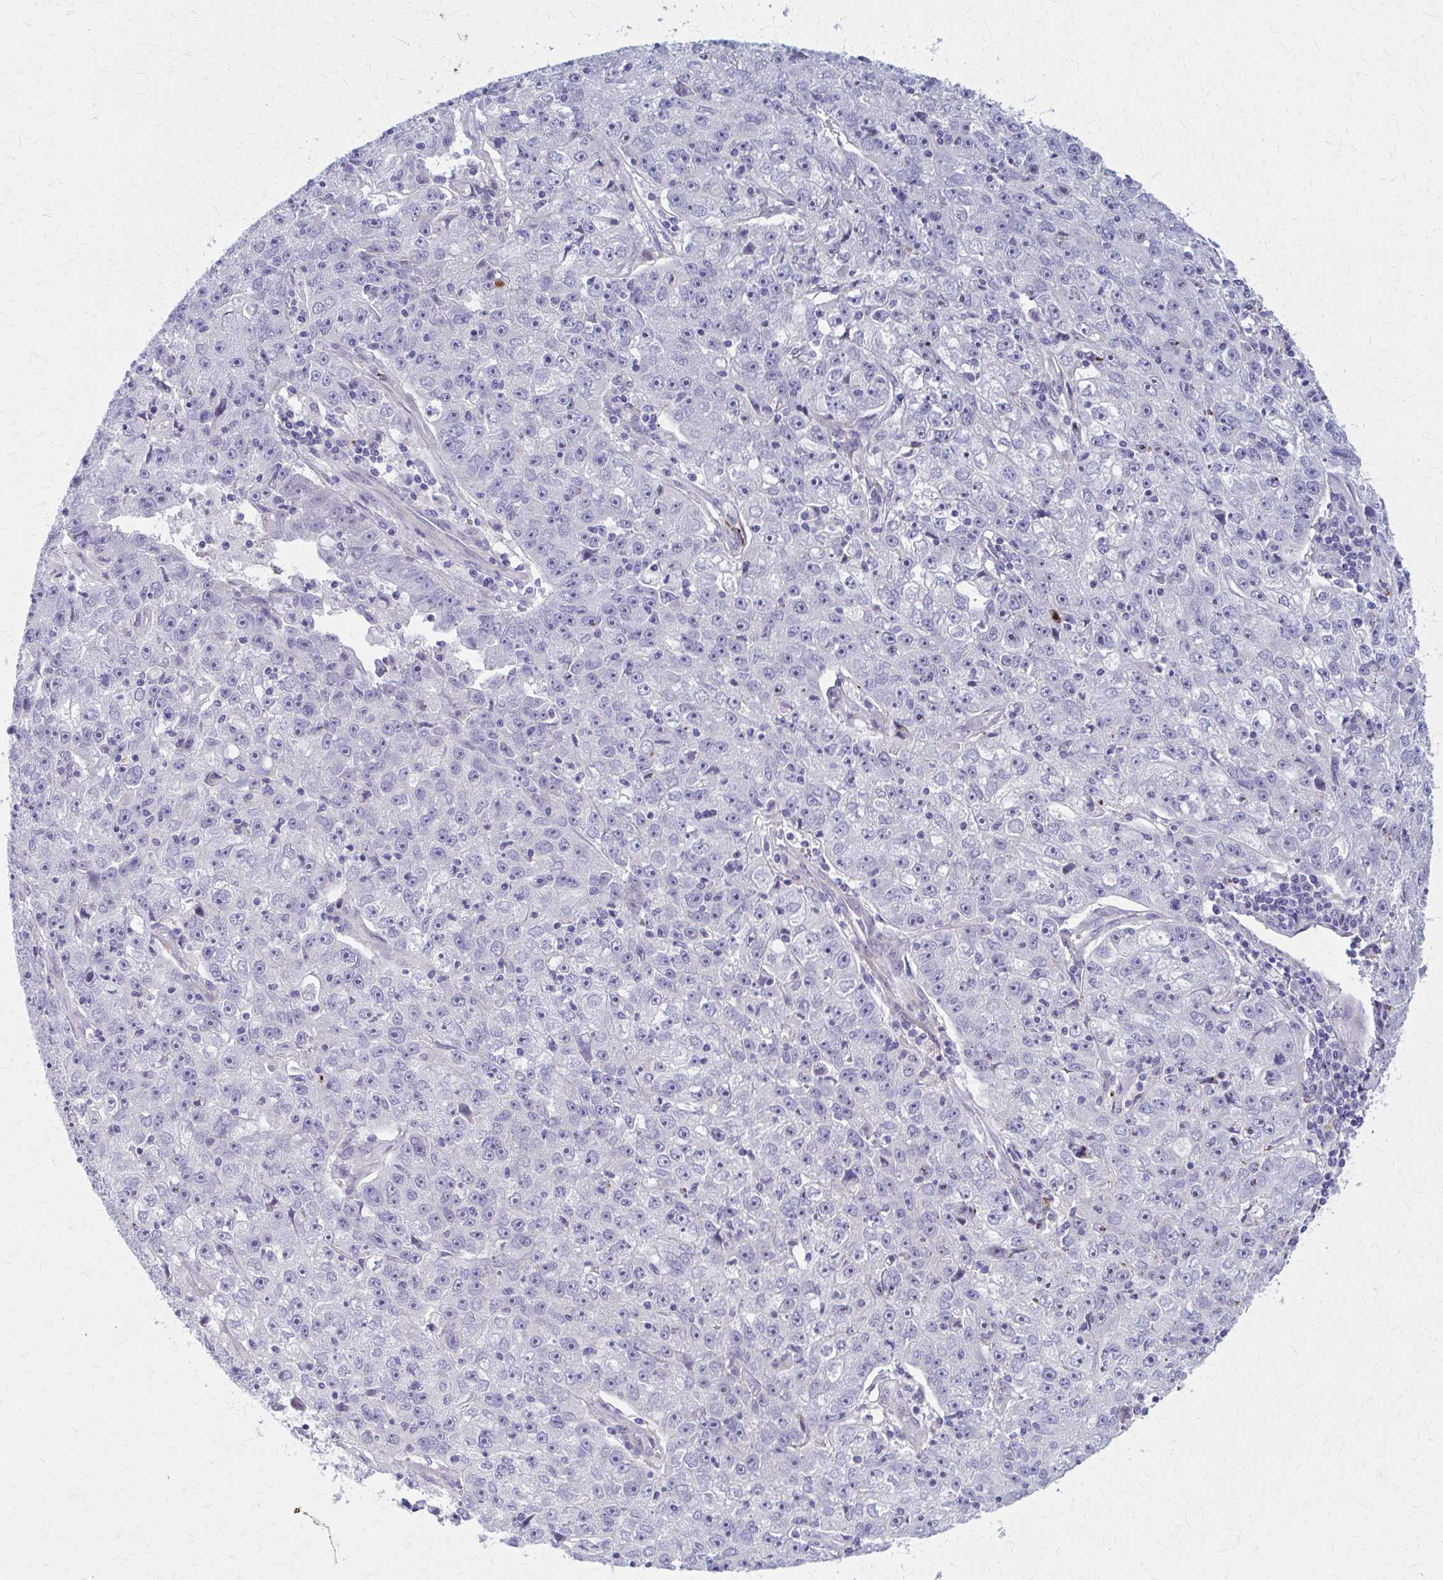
{"staining": {"intensity": "negative", "quantity": "none", "location": "none"}, "tissue": "lung cancer", "cell_type": "Tumor cells", "image_type": "cancer", "snomed": [{"axis": "morphology", "description": "Normal morphology"}, {"axis": "morphology", "description": "Adenocarcinoma, NOS"}, {"axis": "topography", "description": "Lymph node"}, {"axis": "topography", "description": "Lung"}], "caption": "Tumor cells show no significant protein expression in lung cancer (adenocarcinoma).", "gene": "GLYATL2", "patient": {"sex": "female", "age": 57}}